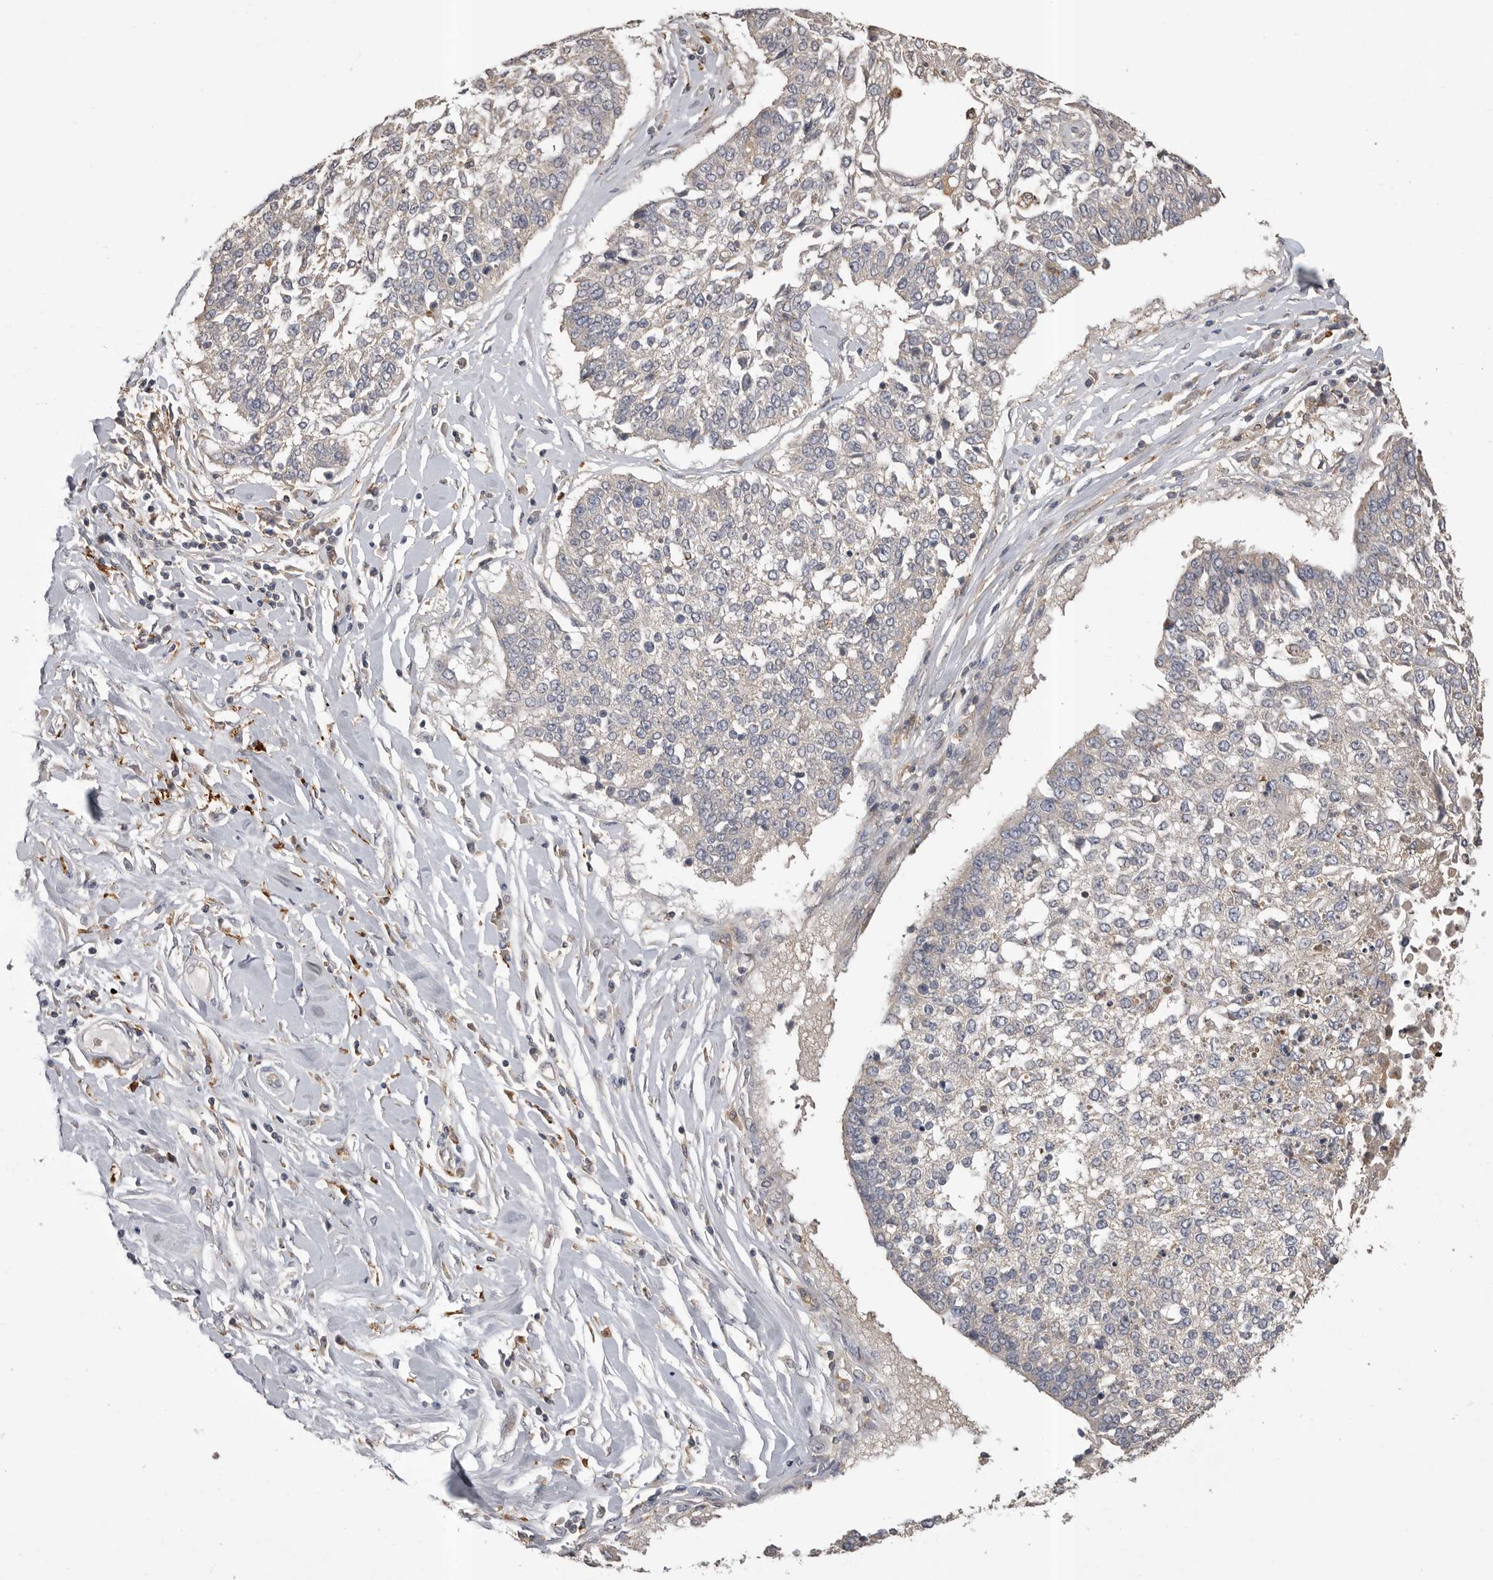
{"staining": {"intensity": "negative", "quantity": "none", "location": "none"}, "tissue": "lung cancer", "cell_type": "Tumor cells", "image_type": "cancer", "snomed": [{"axis": "morphology", "description": "Normal tissue, NOS"}, {"axis": "morphology", "description": "Squamous cell carcinoma, NOS"}, {"axis": "topography", "description": "Cartilage tissue"}, {"axis": "topography", "description": "Bronchus"}, {"axis": "topography", "description": "Lung"}, {"axis": "topography", "description": "Peripheral nerve tissue"}], "caption": "Tumor cells are negative for protein expression in human lung cancer (squamous cell carcinoma).", "gene": "CMTM6", "patient": {"sex": "female", "age": 49}}